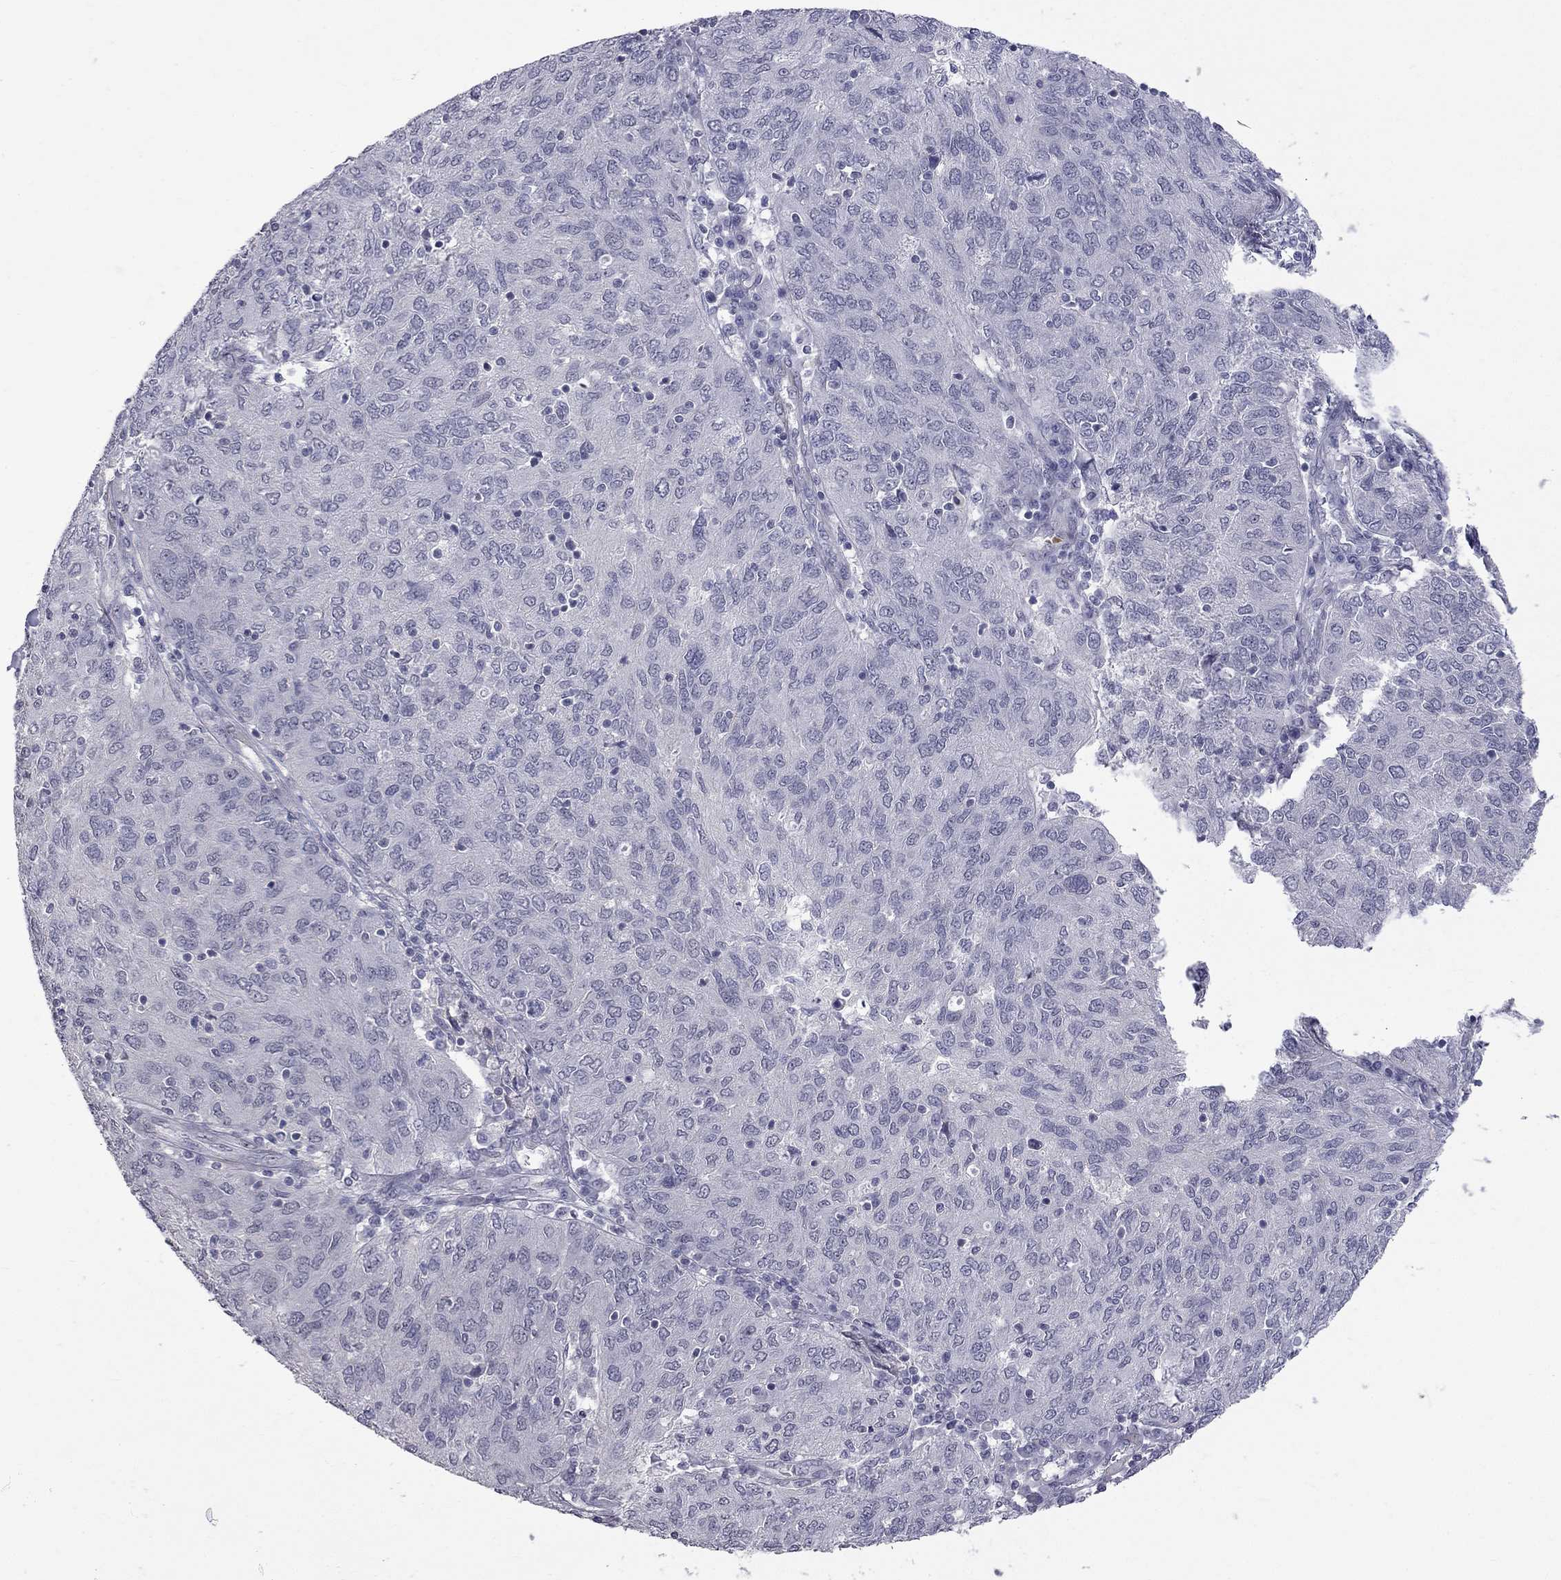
{"staining": {"intensity": "negative", "quantity": "none", "location": "none"}, "tissue": "ovarian cancer", "cell_type": "Tumor cells", "image_type": "cancer", "snomed": [{"axis": "morphology", "description": "Carcinoma, endometroid"}, {"axis": "topography", "description": "Ovary"}], "caption": "Ovarian endometroid carcinoma was stained to show a protein in brown. There is no significant staining in tumor cells. (DAB (3,3'-diaminobenzidine) immunohistochemistry (IHC) with hematoxylin counter stain).", "gene": "GSG1L", "patient": {"sex": "female", "age": 50}}